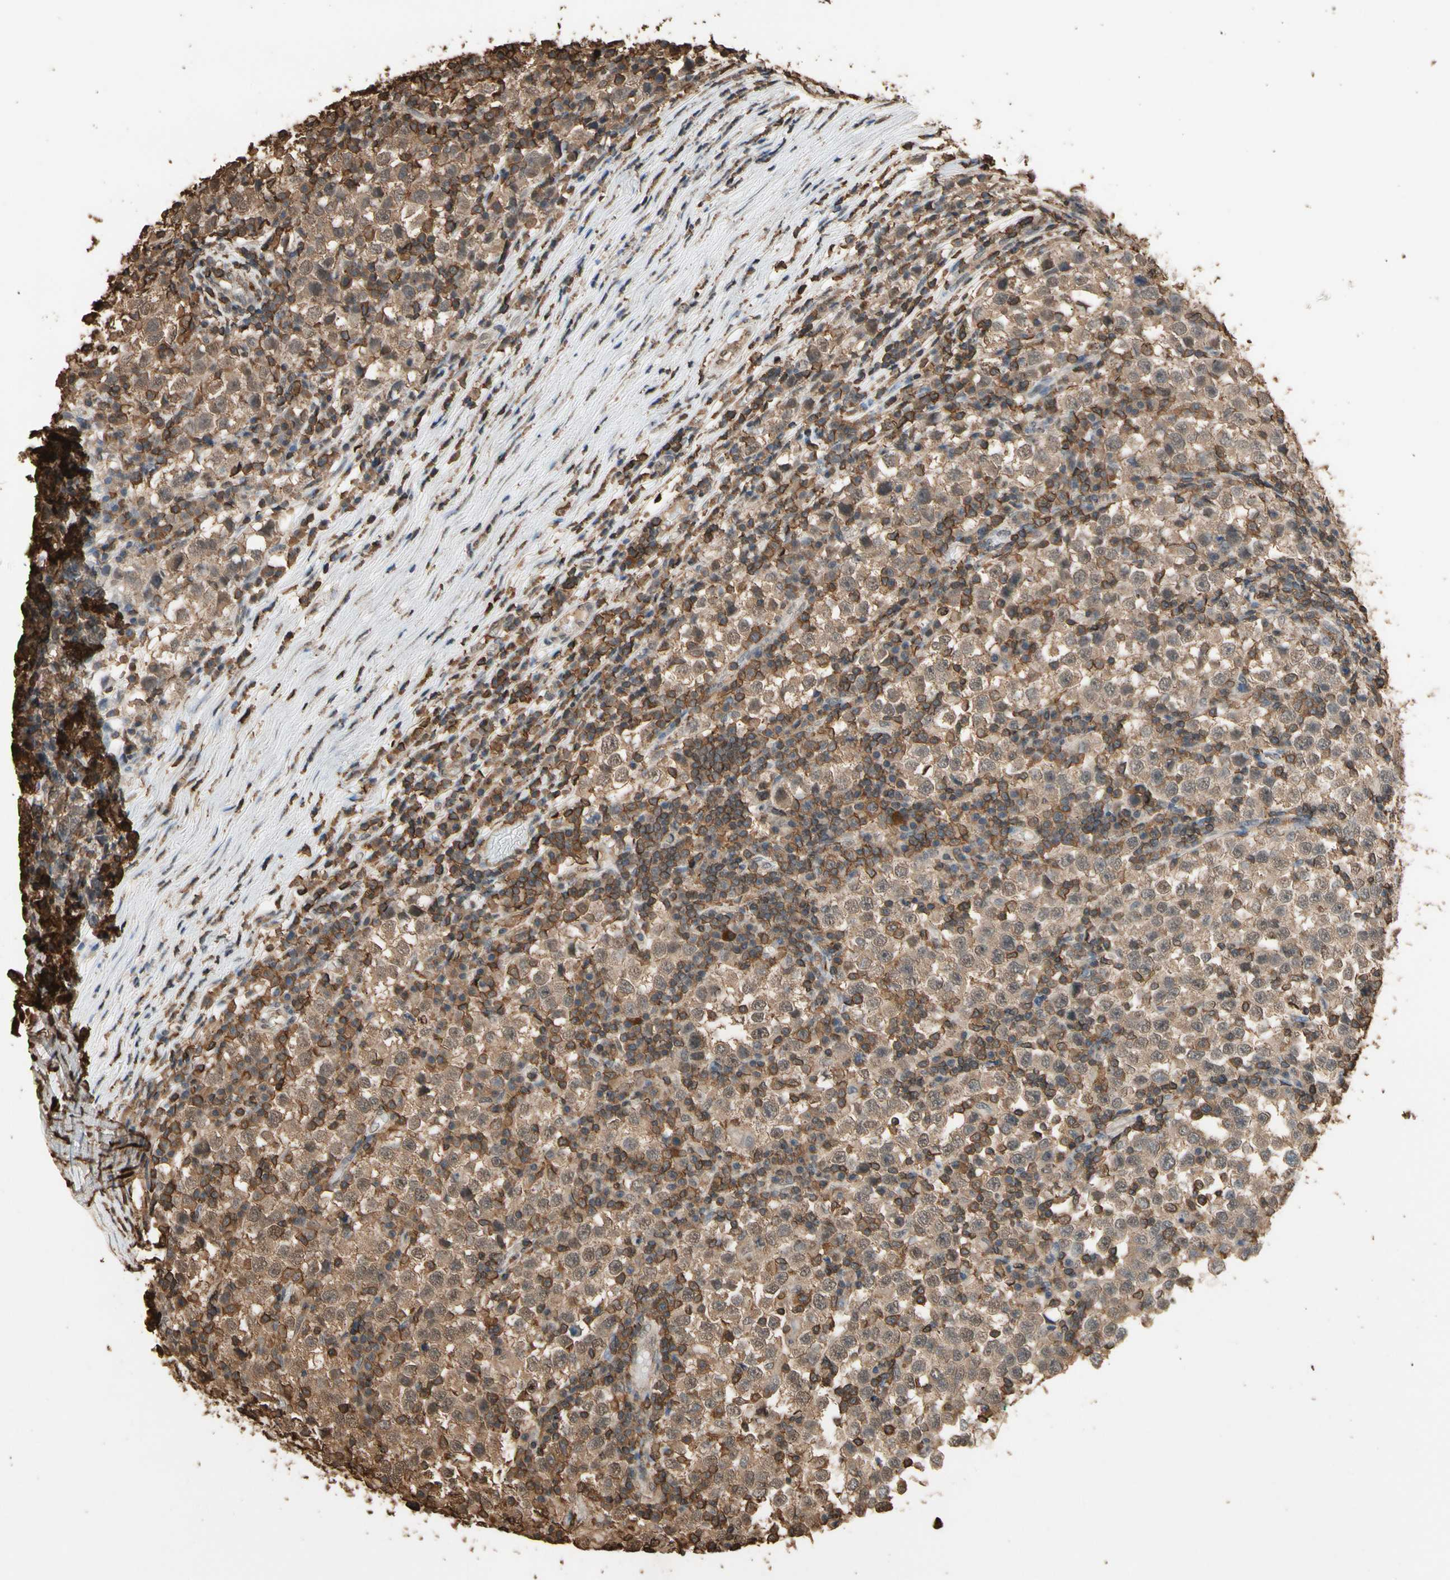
{"staining": {"intensity": "moderate", "quantity": ">75%", "location": "cytoplasmic/membranous"}, "tissue": "testis cancer", "cell_type": "Tumor cells", "image_type": "cancer", "snomed": [{"axis": "morphology", "description": "Seminoma, NOS"}, {"axis": "topography", "description": "Testis"}], "caption": "Protein staining of seminoma (testis) tissue exhibits moderate cytoplasmic/membranous staining in approximately >75% of tumor cells.", "gene": "TNFSF13B", "patient": {"sex": "male", "age": 65}}